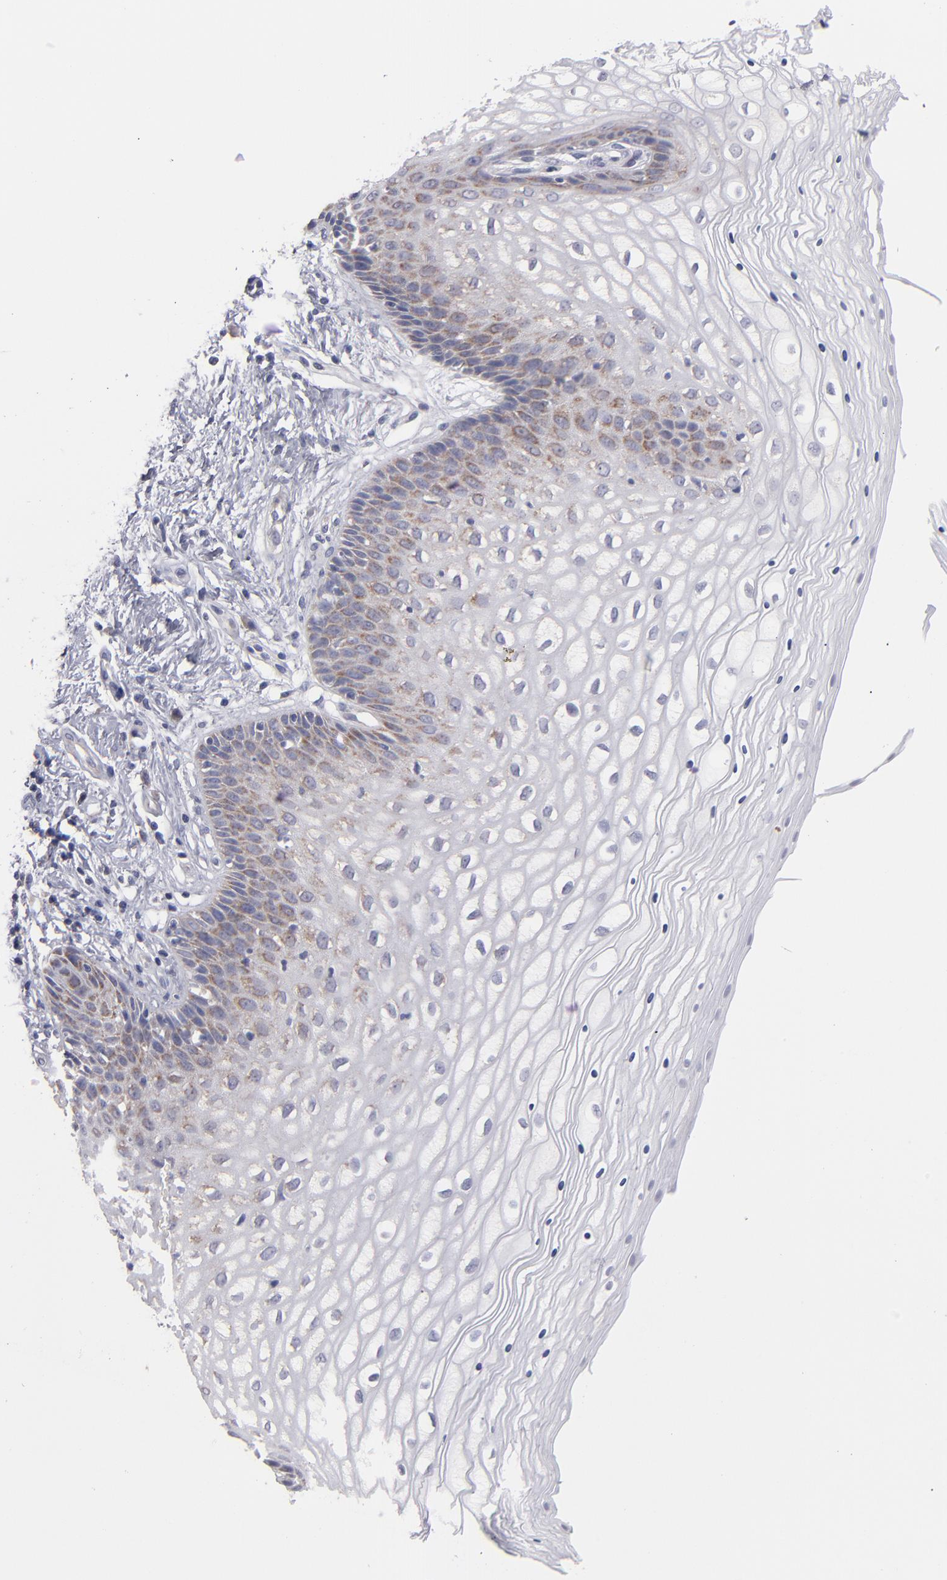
{"staining": {"intensity": "moderate", "quantity": "25%-75%", "location": "cytoplasmic/membranous"}, "tissue": "vagina", "cell_type": "Squamous epithelial cells", "image_type": "normal", "snomed": [{"axis": "morphology", "description": "Normal tissue, NOS"}, {"axis": "topography", "description": "Vagina"}], "caption": "Protein analysis of unremarkable vagina demonstrates moderate cytoplasmic/membranous expression in approximately 25%-75% of squamous epithelial cells.", "gene": "HCCS", "patient": {"sex": "female", "age": 34}}